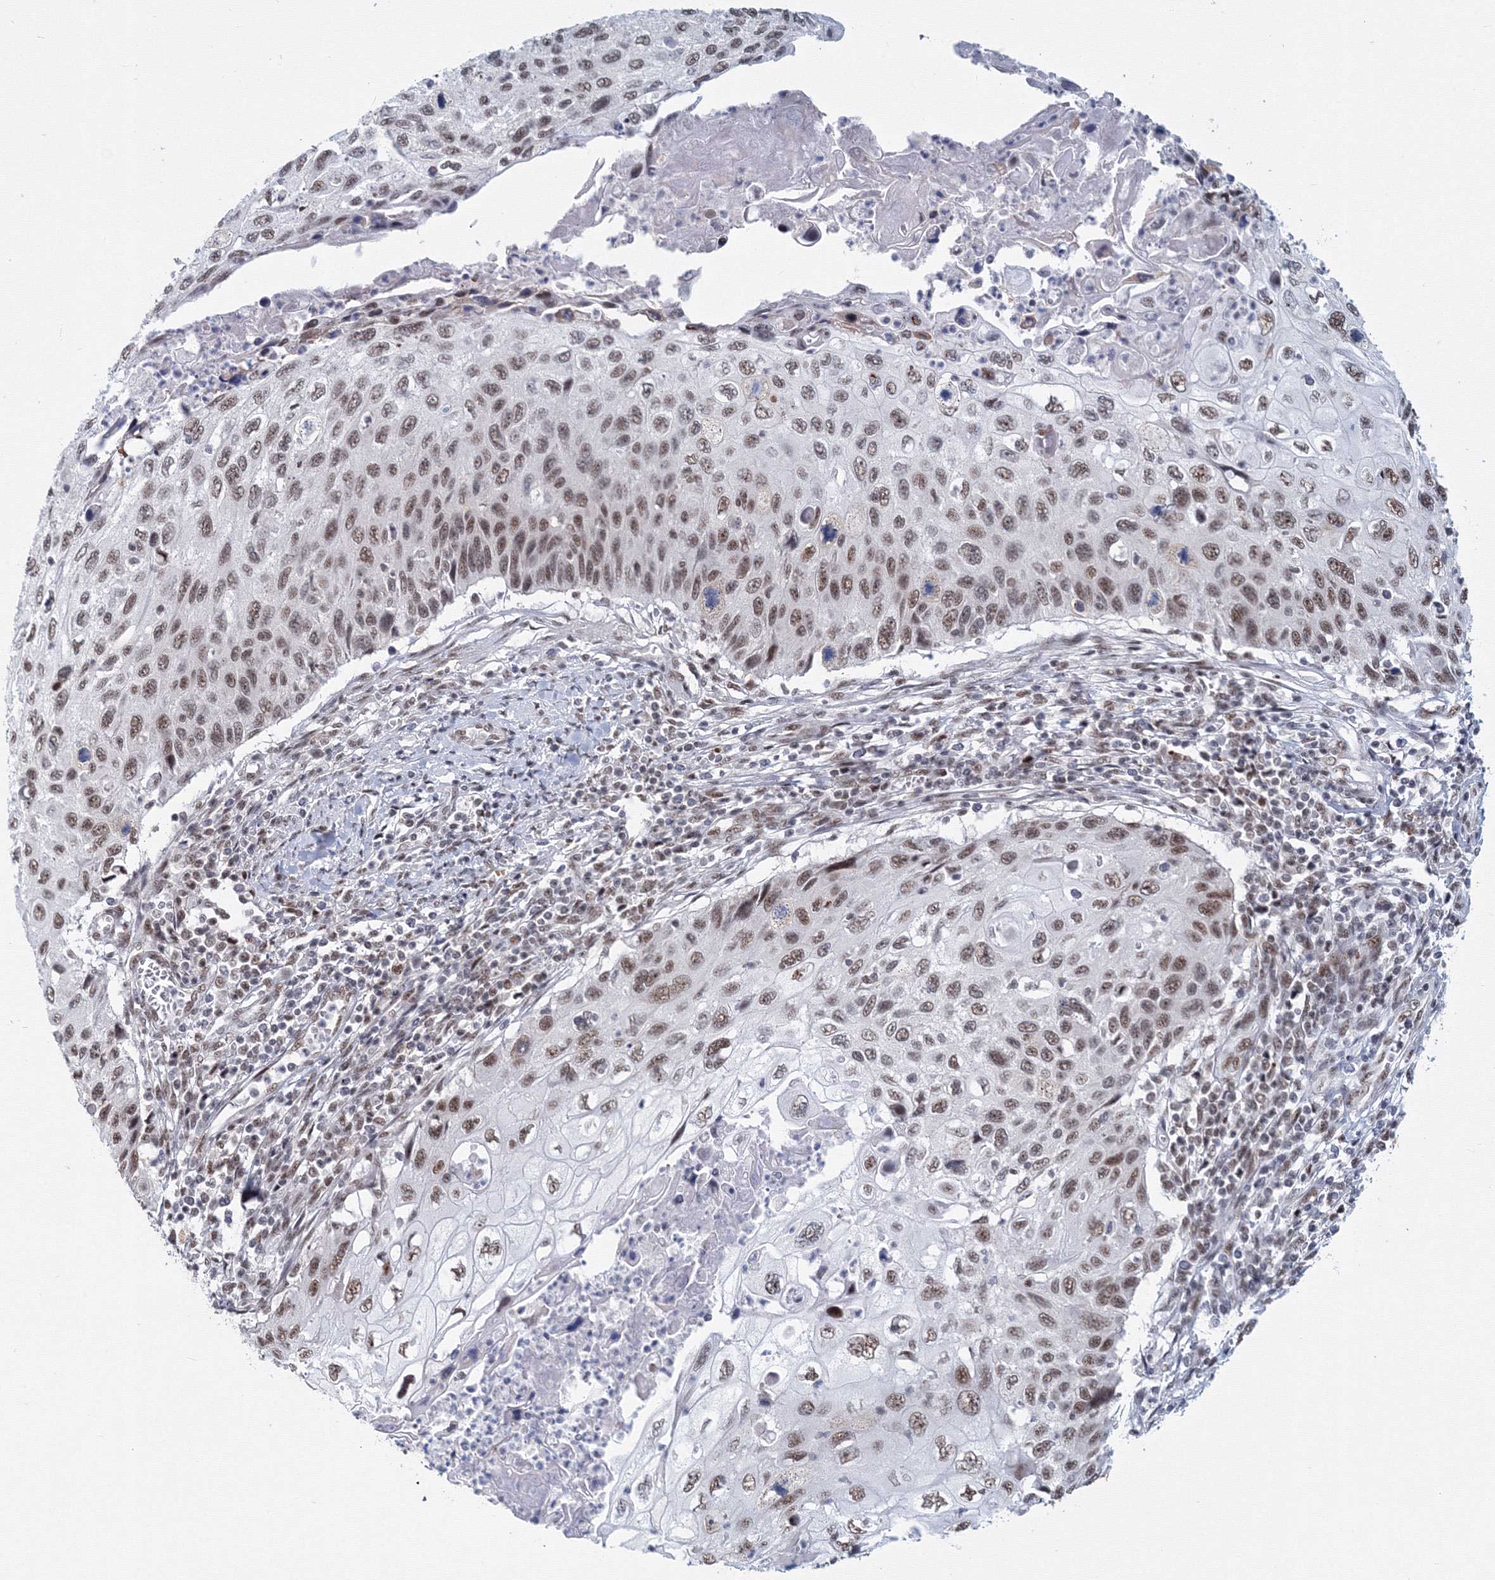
{"staining": {"intensity": "moderate", "quantity": ">75%", "location": "nuclear"}, "tissue": "cervical cancer", "cell_type": "Tumor cells", "image_type": "cancer", "snomed": [{"axis": "morphology", "description": "Squamous cell carcinoma, NOS"}, {"axis": "topography", "description": "Cervix"}], "caption": "The histopathology image shows staining of cervical cancer (squamous cell carcinoma), revealing moderate nuclear protein staining (brown color) within tumor cells.", "gene": "SF3B6", "patient": {"sex": "female", "age": 70}}